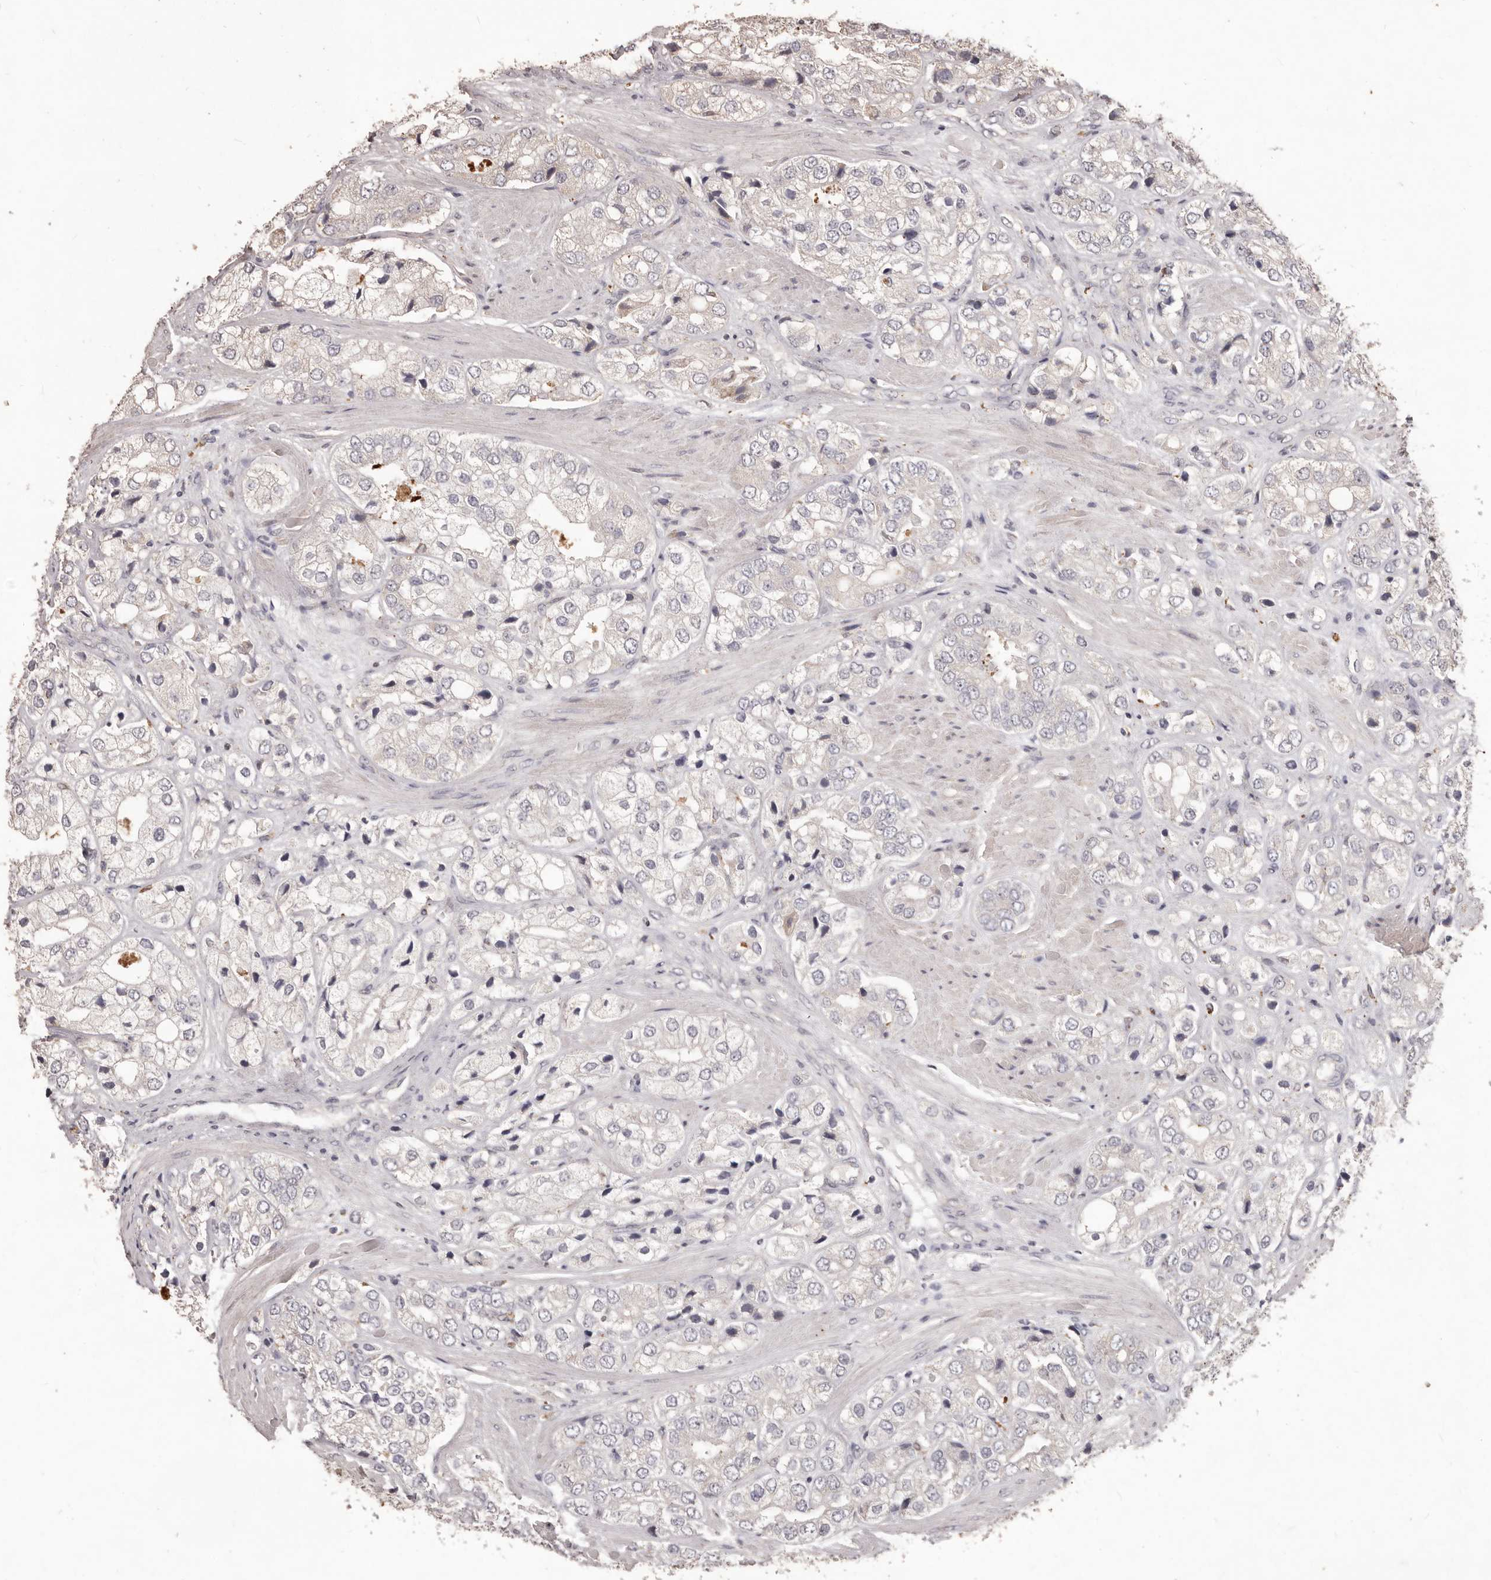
{"staining": {"intensity": "negative", "quantity": "none", "location": "none"}, "tissue": "prostate cancer", "cell_type": "Tumor cells", "image_type": "cancer", "snomed": [{"axis": "morphology", "description": "Adenocarcinoma, High grade"}, {"axis": "topography", "description": "Prostate"}], "caption": "Immunohistochemistry (IHC) of human prostate cancer (high-grade adenocarcinoma) shows no staining in tumor cells.", "gene": "PRSS27", "patient": {"sex": "male", "age": 50}}